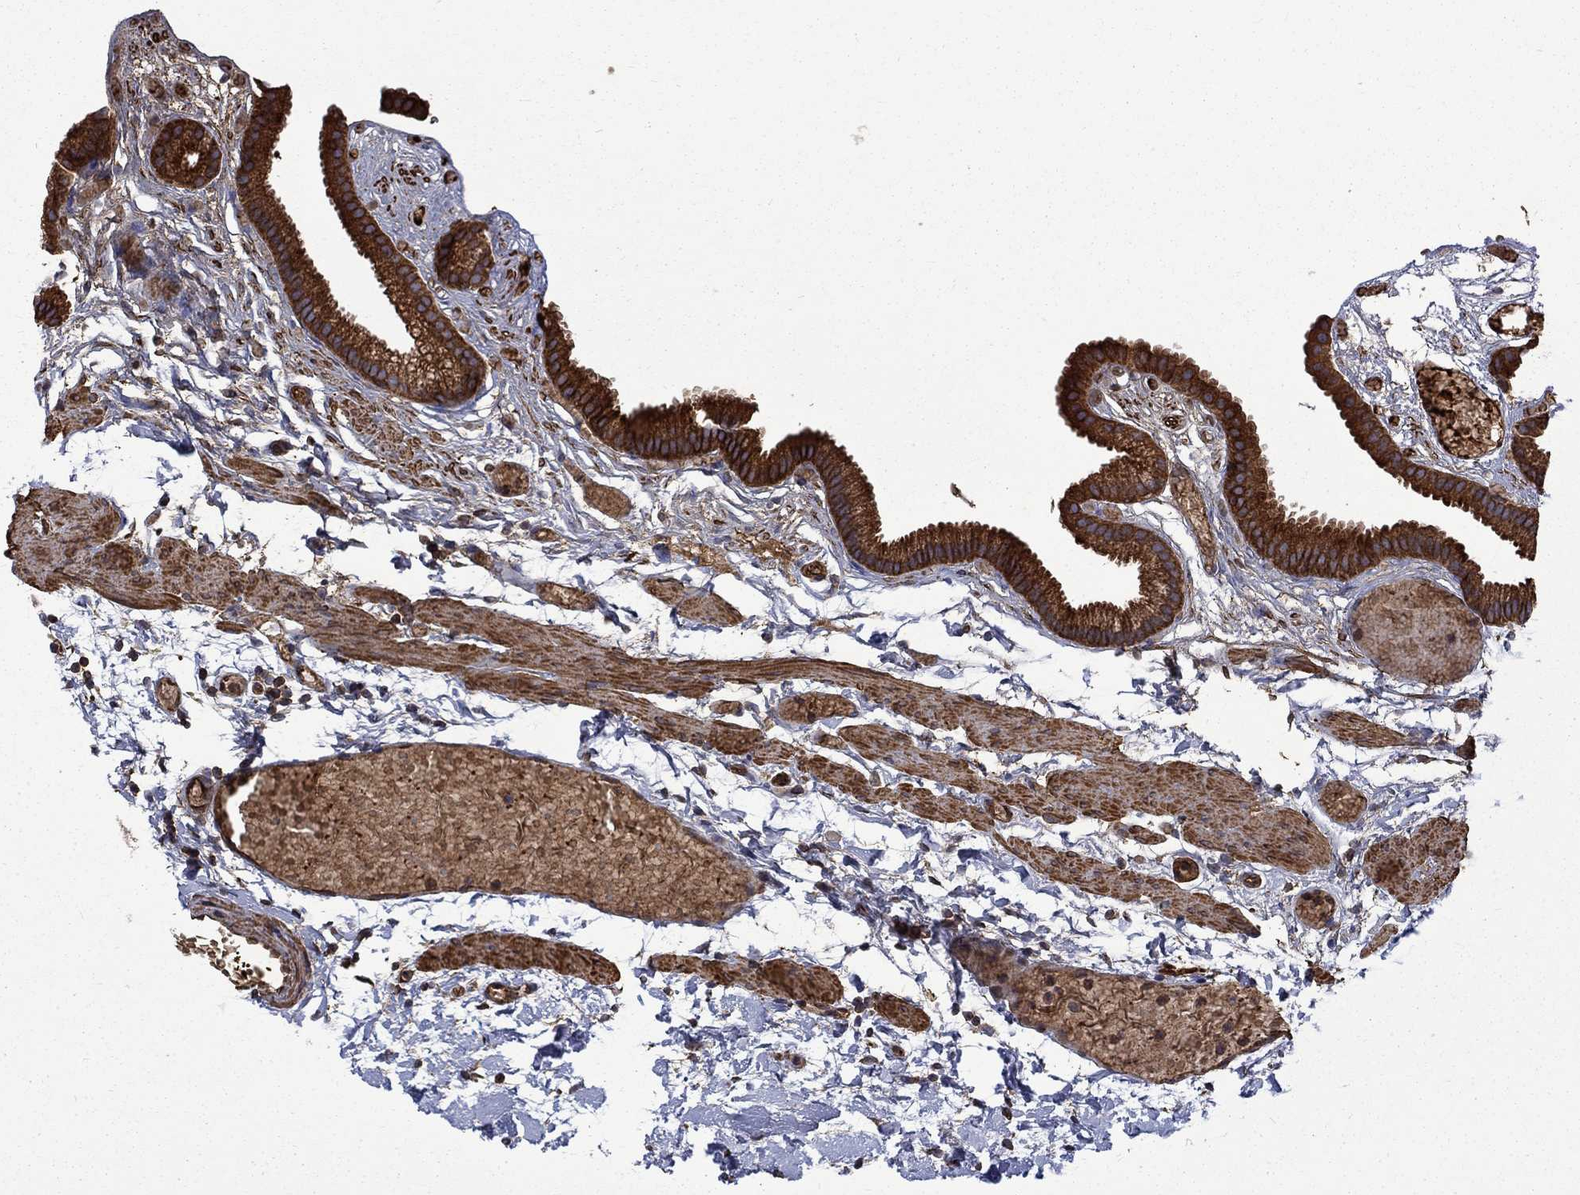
{"staining": {"intensity": "strong", "quantity": ">75%", "location": "cytoplasmic/membranous"}, "tissue": "gallbladder", "cell_type": "Glandular cells", "image_type": "normal", "snomed": [{"axis": "morphology", "description": "Normal tissue, NOS"}, {"axis": "topography", "description": "Gallbladder"}], "caption": "Immunohistochemistry image of unremarkable gallbladder: human gallbladder stained using immunohistochemistry shows high levels of strong protein expression localized specifically in the cytoplasmic/membranous of glandular cells, appearing as a cytoplasmic/membranous brown color.", "gene": "CUTC", "patient": {"sex": "female", "age": 45}}